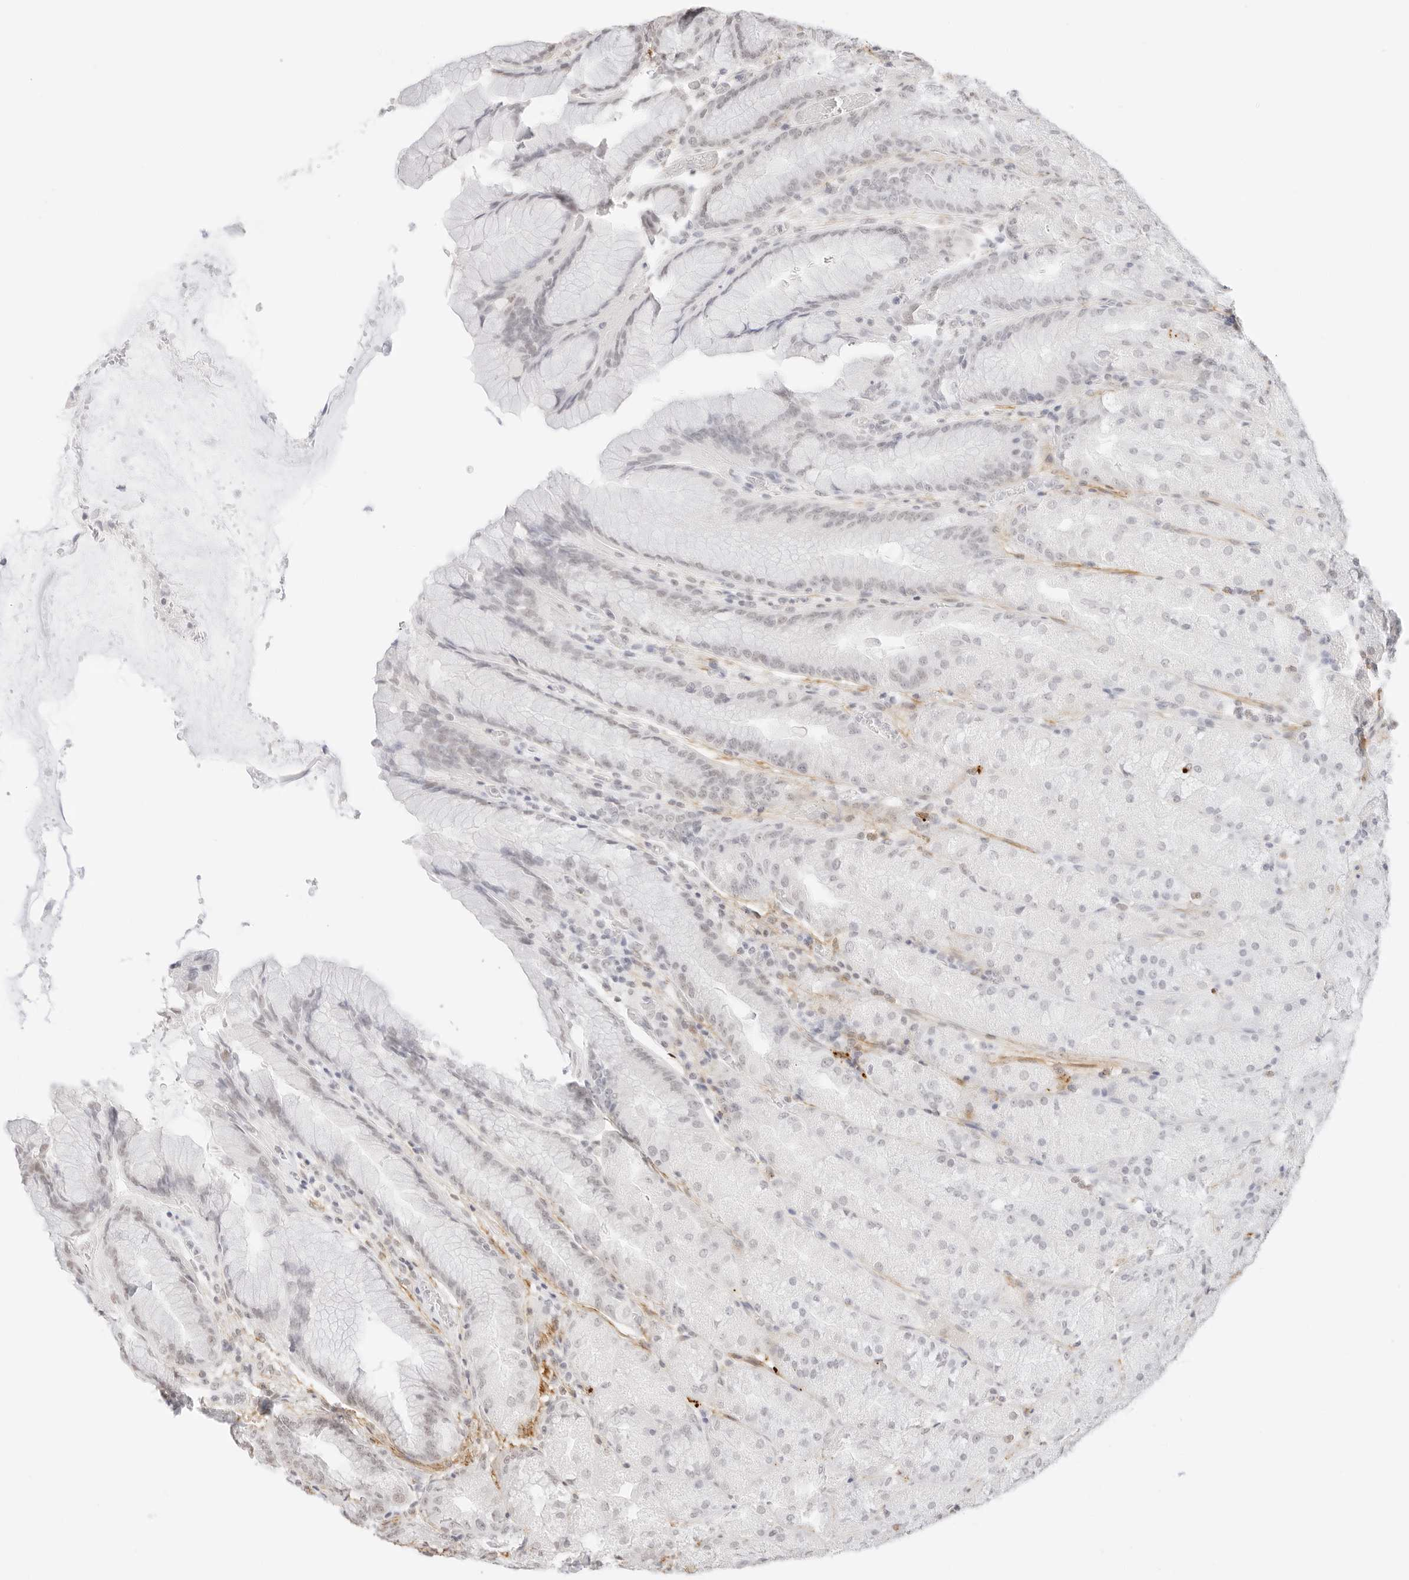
{"staining": {"intensity": "negative", "quantity": "none", "location": "none"}, "tissue": "stomach", "cell_type": "Glandular cells", "image_type": "normal", "snomed": [{"axis": "morphology", "description": "Normal tissue, NOS"}, {"axis": "topography", "description": "Stomach, upper"}, {"axis": "topography", "description": "Stomach"}], "caption": "This is an immunohistochemistry photomicrograph of normal human stomach. There is no staining in glandular cells.", "gene": "FBLN5", "patient": {"sex": "male", "age": 48}}